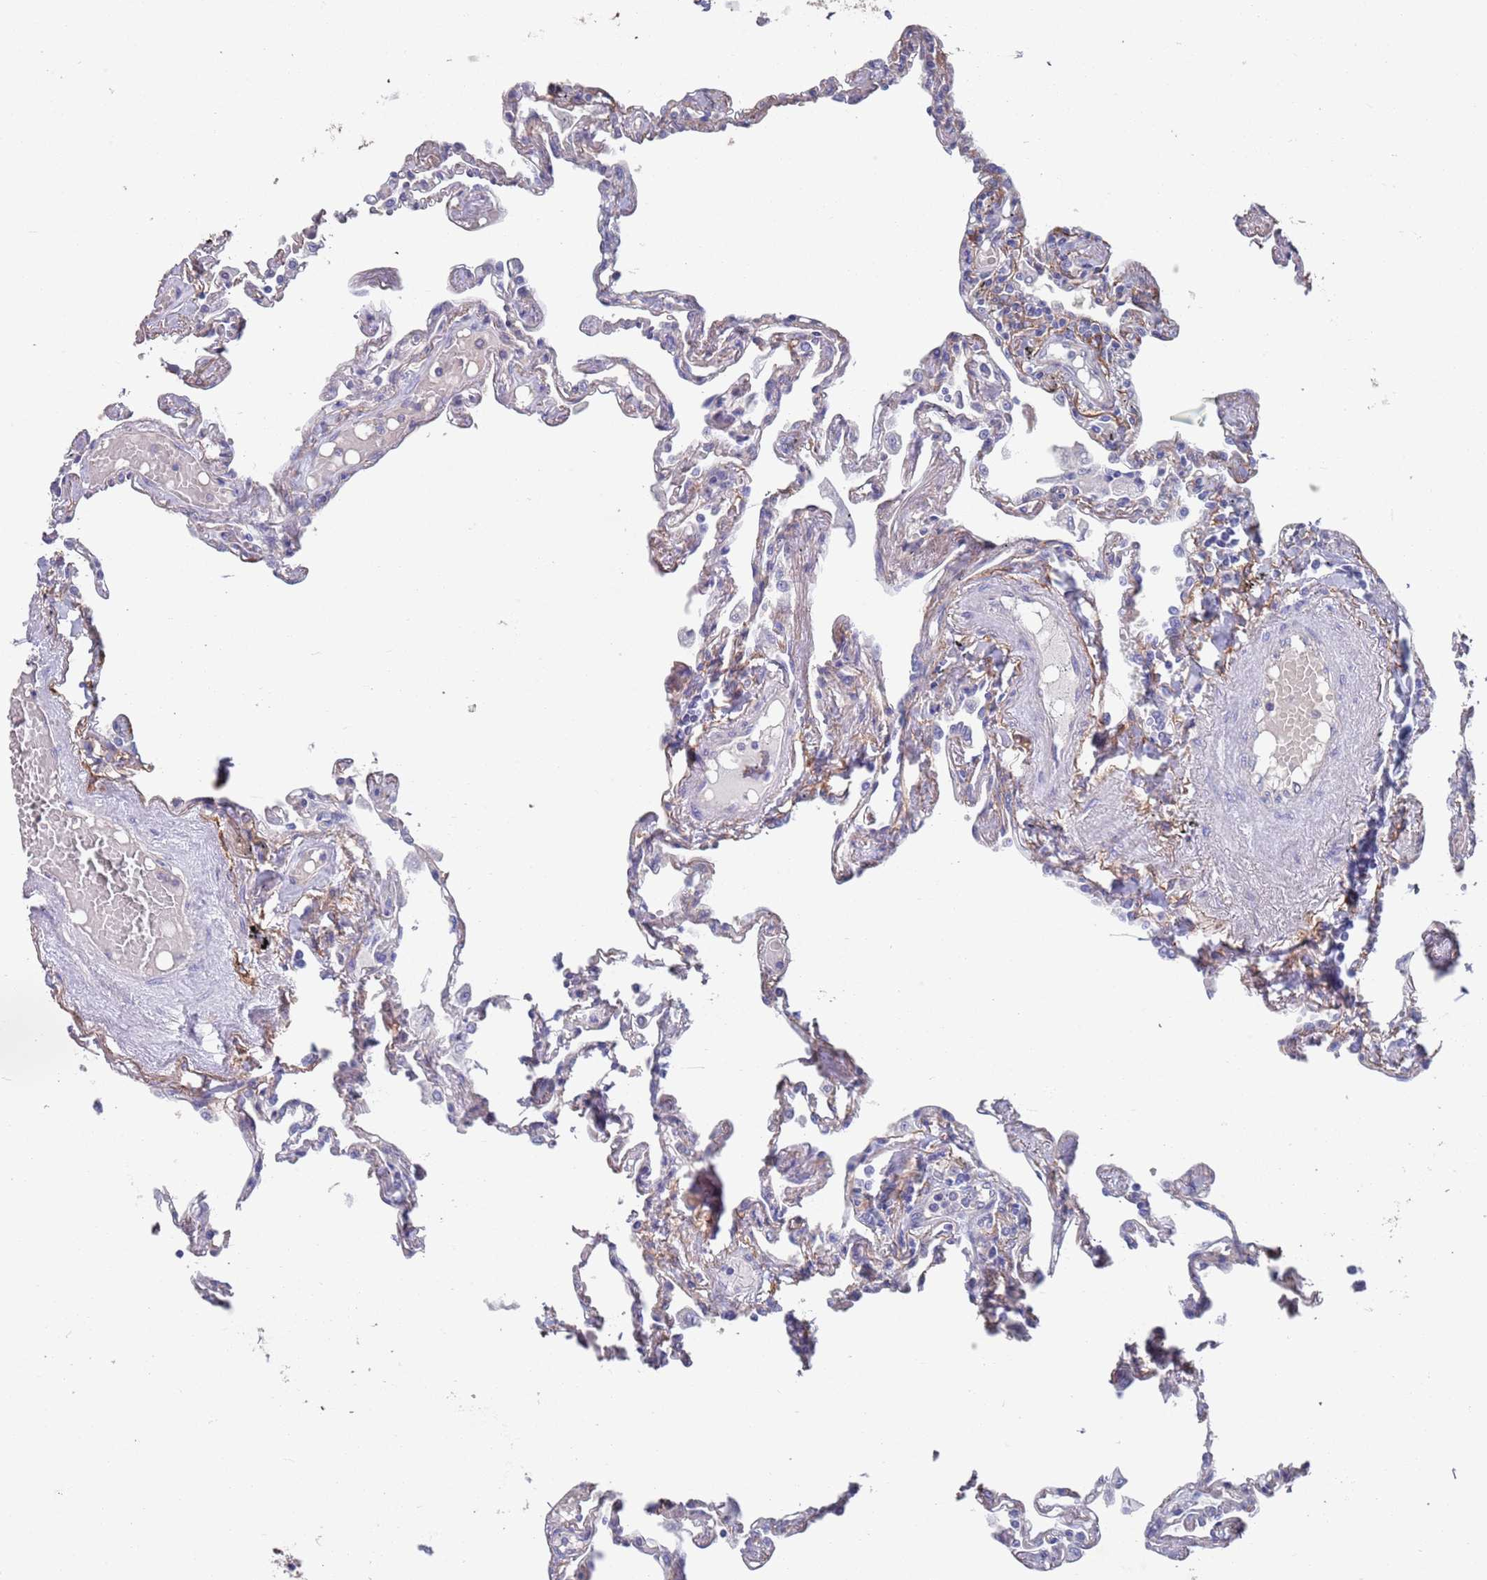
{"staining": {"intensity": "weak", "quantity": "25%-75%", "location": "cytoplasmic/membranous"}, "tissue": "lung", "cell_type": "Alveolar cells", "image_type": "normal", "snomed": [{"axis": "morphology", "description": "Normal tissue, NOS"}, {"axis": "topography", "description": "Lung"}], "caption": "Alveolar cells exhibit low levels of weak cytoplasmic/membranous positivity in about 25%-75% of cells in unremarkable lung.", "gene": "ANK2", "patient": {"sex": "female", "age": 67}}